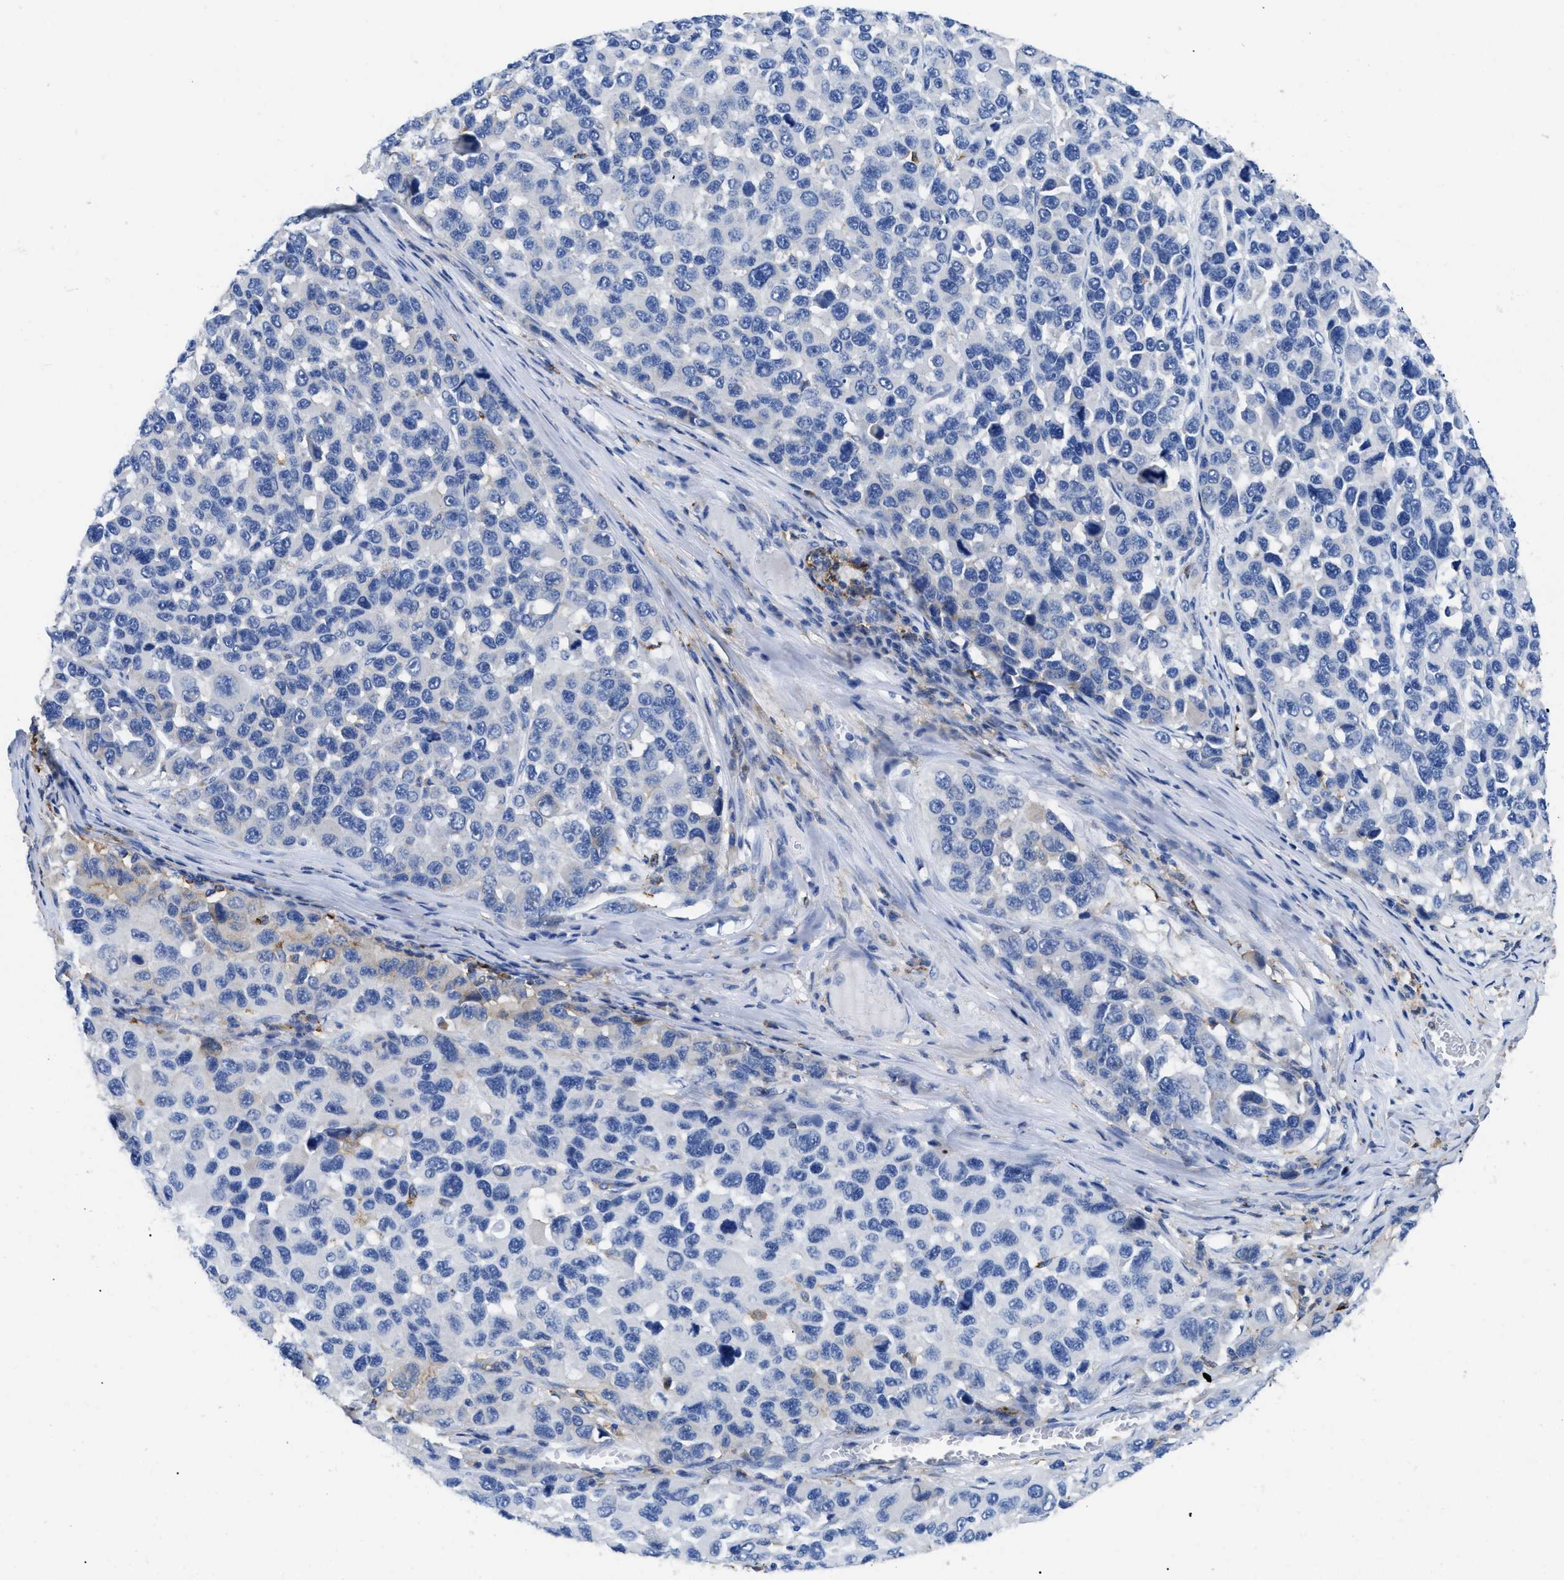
{"staining": {"intensity": "negative", "quantity": "none", "location": "none"}, "tissue": "melanoma", "cell_type": "Tumor cells", "image_type": "cancer", "snomed": [{"axis": "morphology", "description": "Malignant melanoma, NOS"}, {"axis": "topography", "description": "Skin"}], "caption": "Immunohistochemical staining of human melanoma exhibits no significant expression in tumor cells. (Stains: DAB (3,3'-diaminobenzidine) IHC with hematoxylin counter stain, Microscopy: brightfield microscopy at high magnification).", "gene": "HLA-DPA1", "patient": {"sex": "male", "age": 53}}